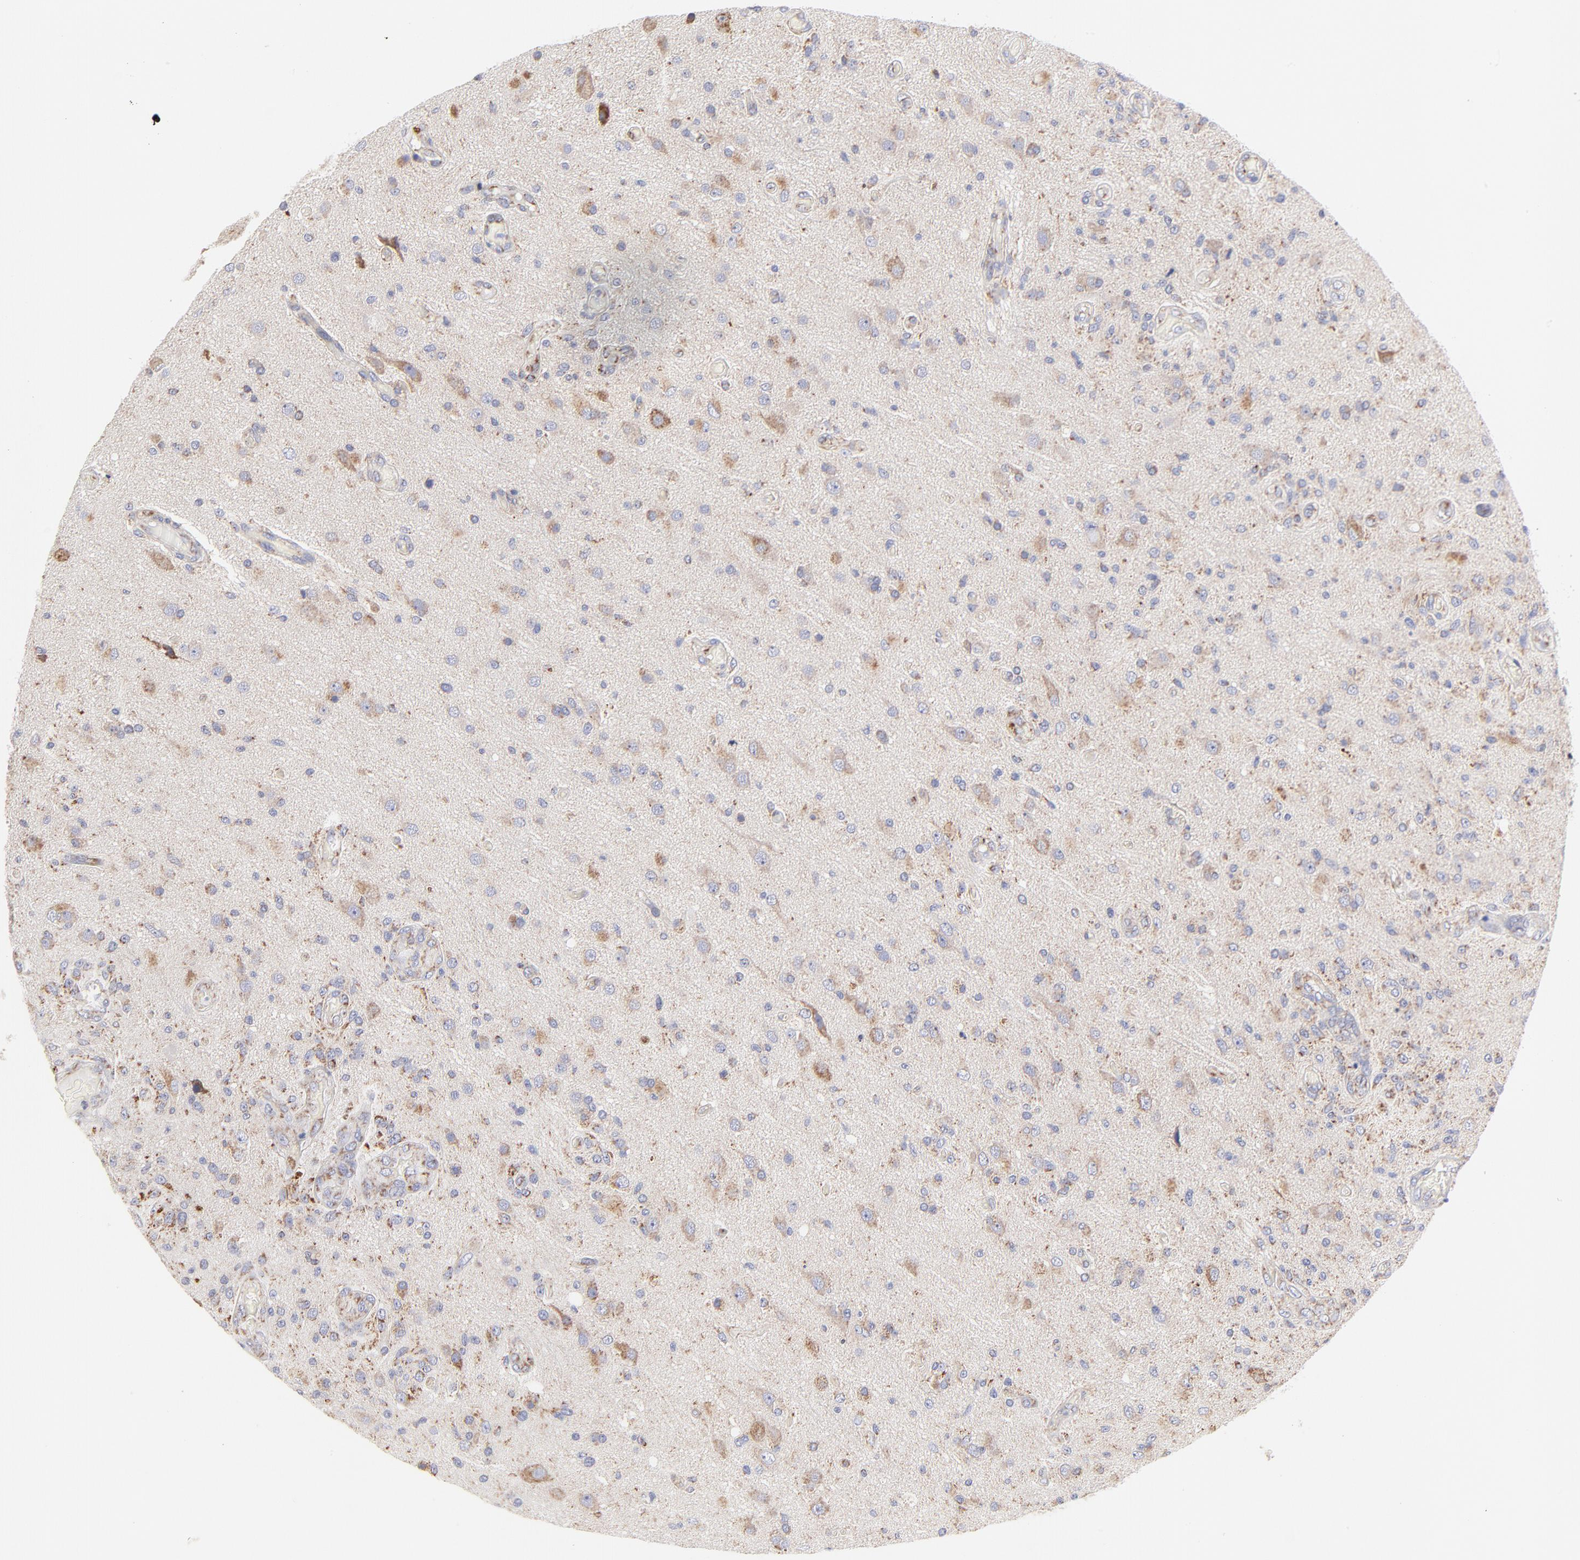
{"staining": {"intensity": "weak", "quantity": "<25%", "location": "cytoplasmic/membranous"}, "tissue": "glioma", "cell_type": "Tumor cells", "image_type": "cancer", "snomed": [{"axis": "morphology", "description": "Normal tissue, NOS"}, {"axis": "morphology", "description": "Glioma, malignant, High grade"}, {"axis": "topography", "description": "Cerebral cortex"}], "caption": "Tumor cells are negative for protein expression in human glioma.", "gene": "TIMM8A", "patient": {"sex": "male", "age": 77}}